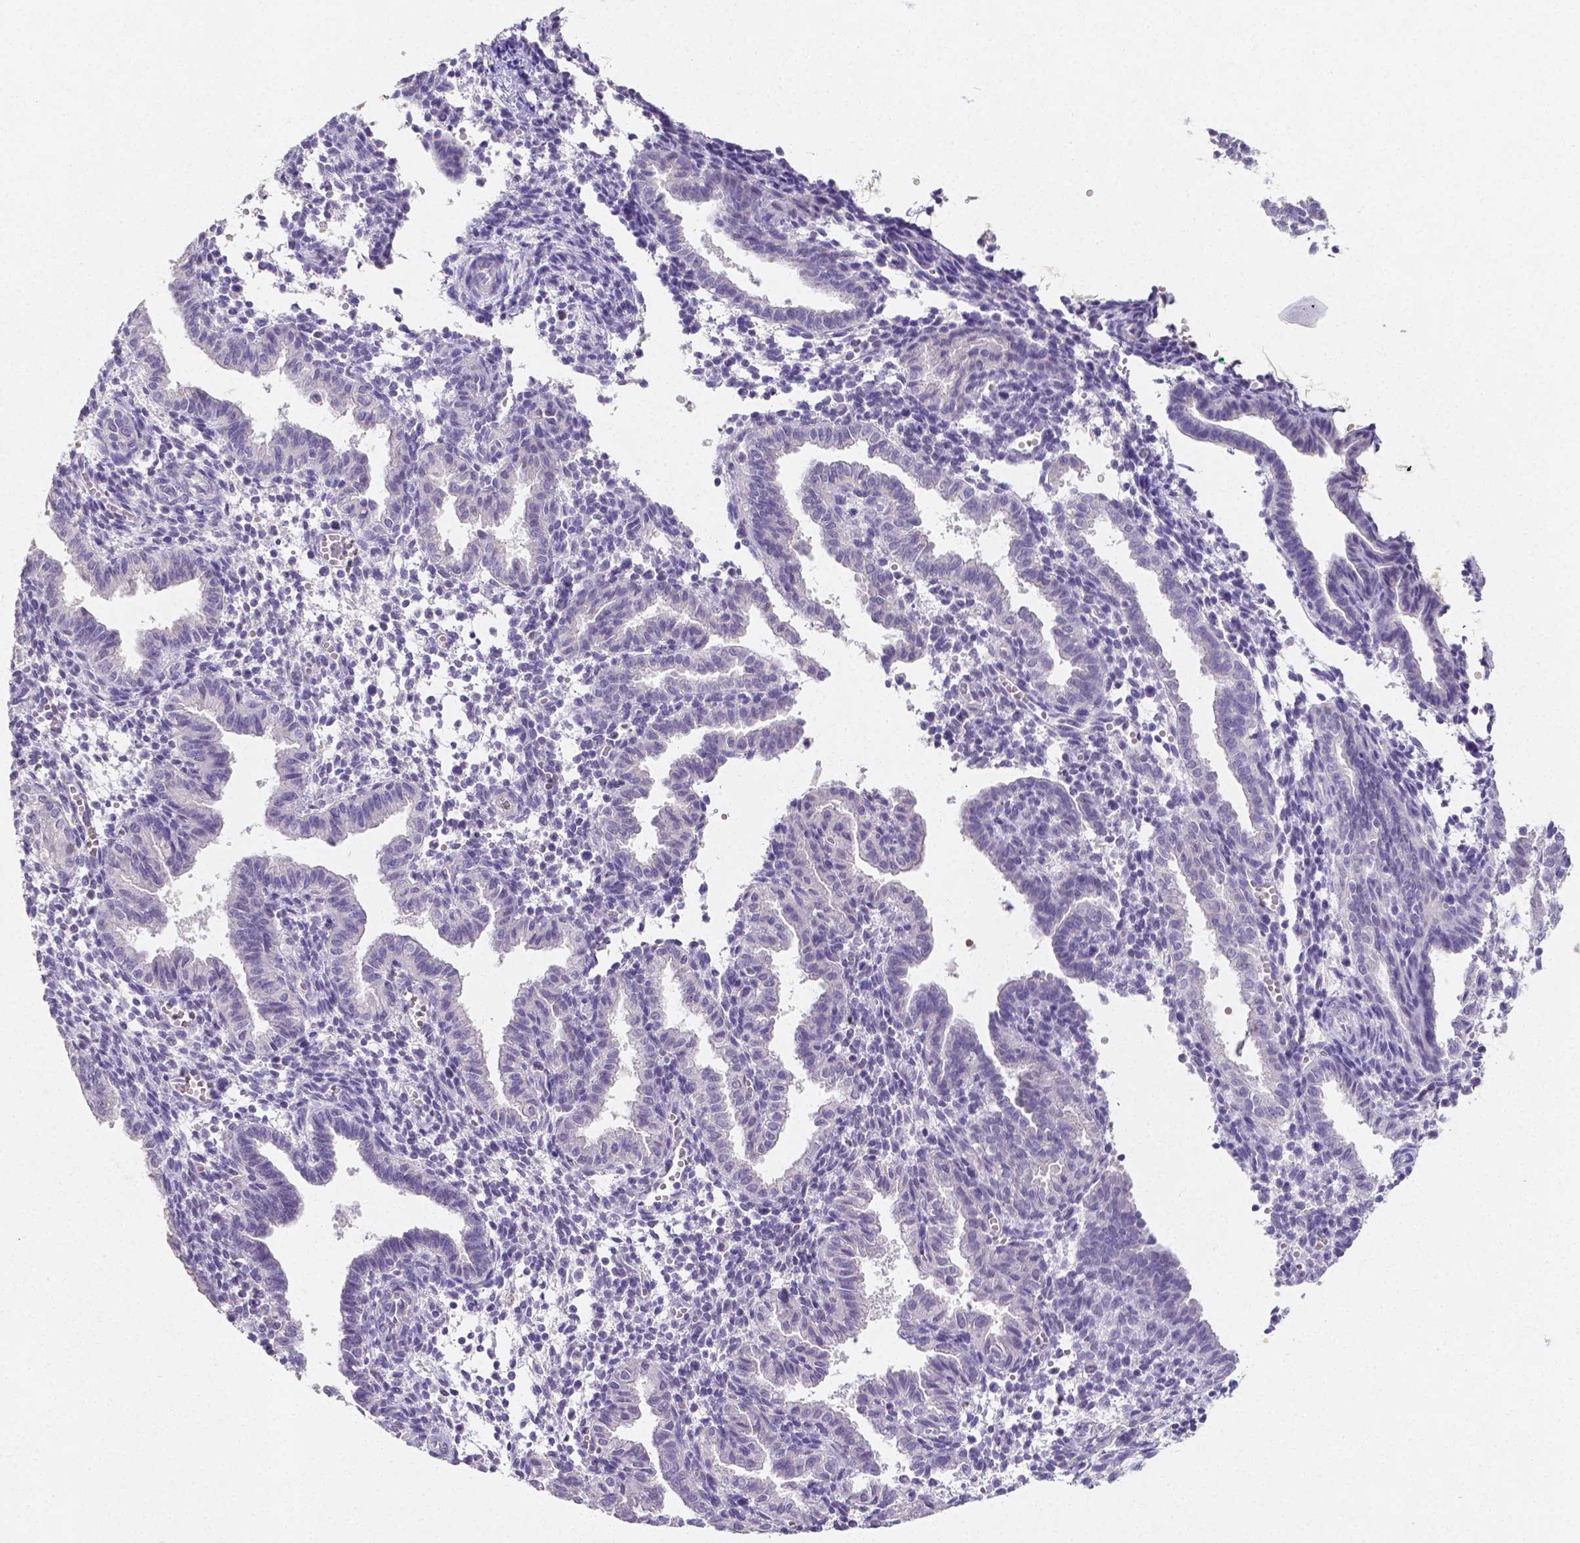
{"staining": {"intensity": "negative", "quantity": "none", "location": "none"}, "tissue": "endometrium", "cell_type": "Cells in endometrial stroma", "image_type": "normal", "snomed": [{"axis": "morphology", "description": "Normal tissue, NOS"}, {"axis": "topography", "description": "Endometrium"}], "caption": "Cells in endometrial stroma are negative for protein expression in normal human endometrium. (DAB (3,3'-diaminobenzidine) immunohistochemistry (IHC), high magnification).", "gene": "SATB2", "patient": {"sex": "female", "age": 37}}